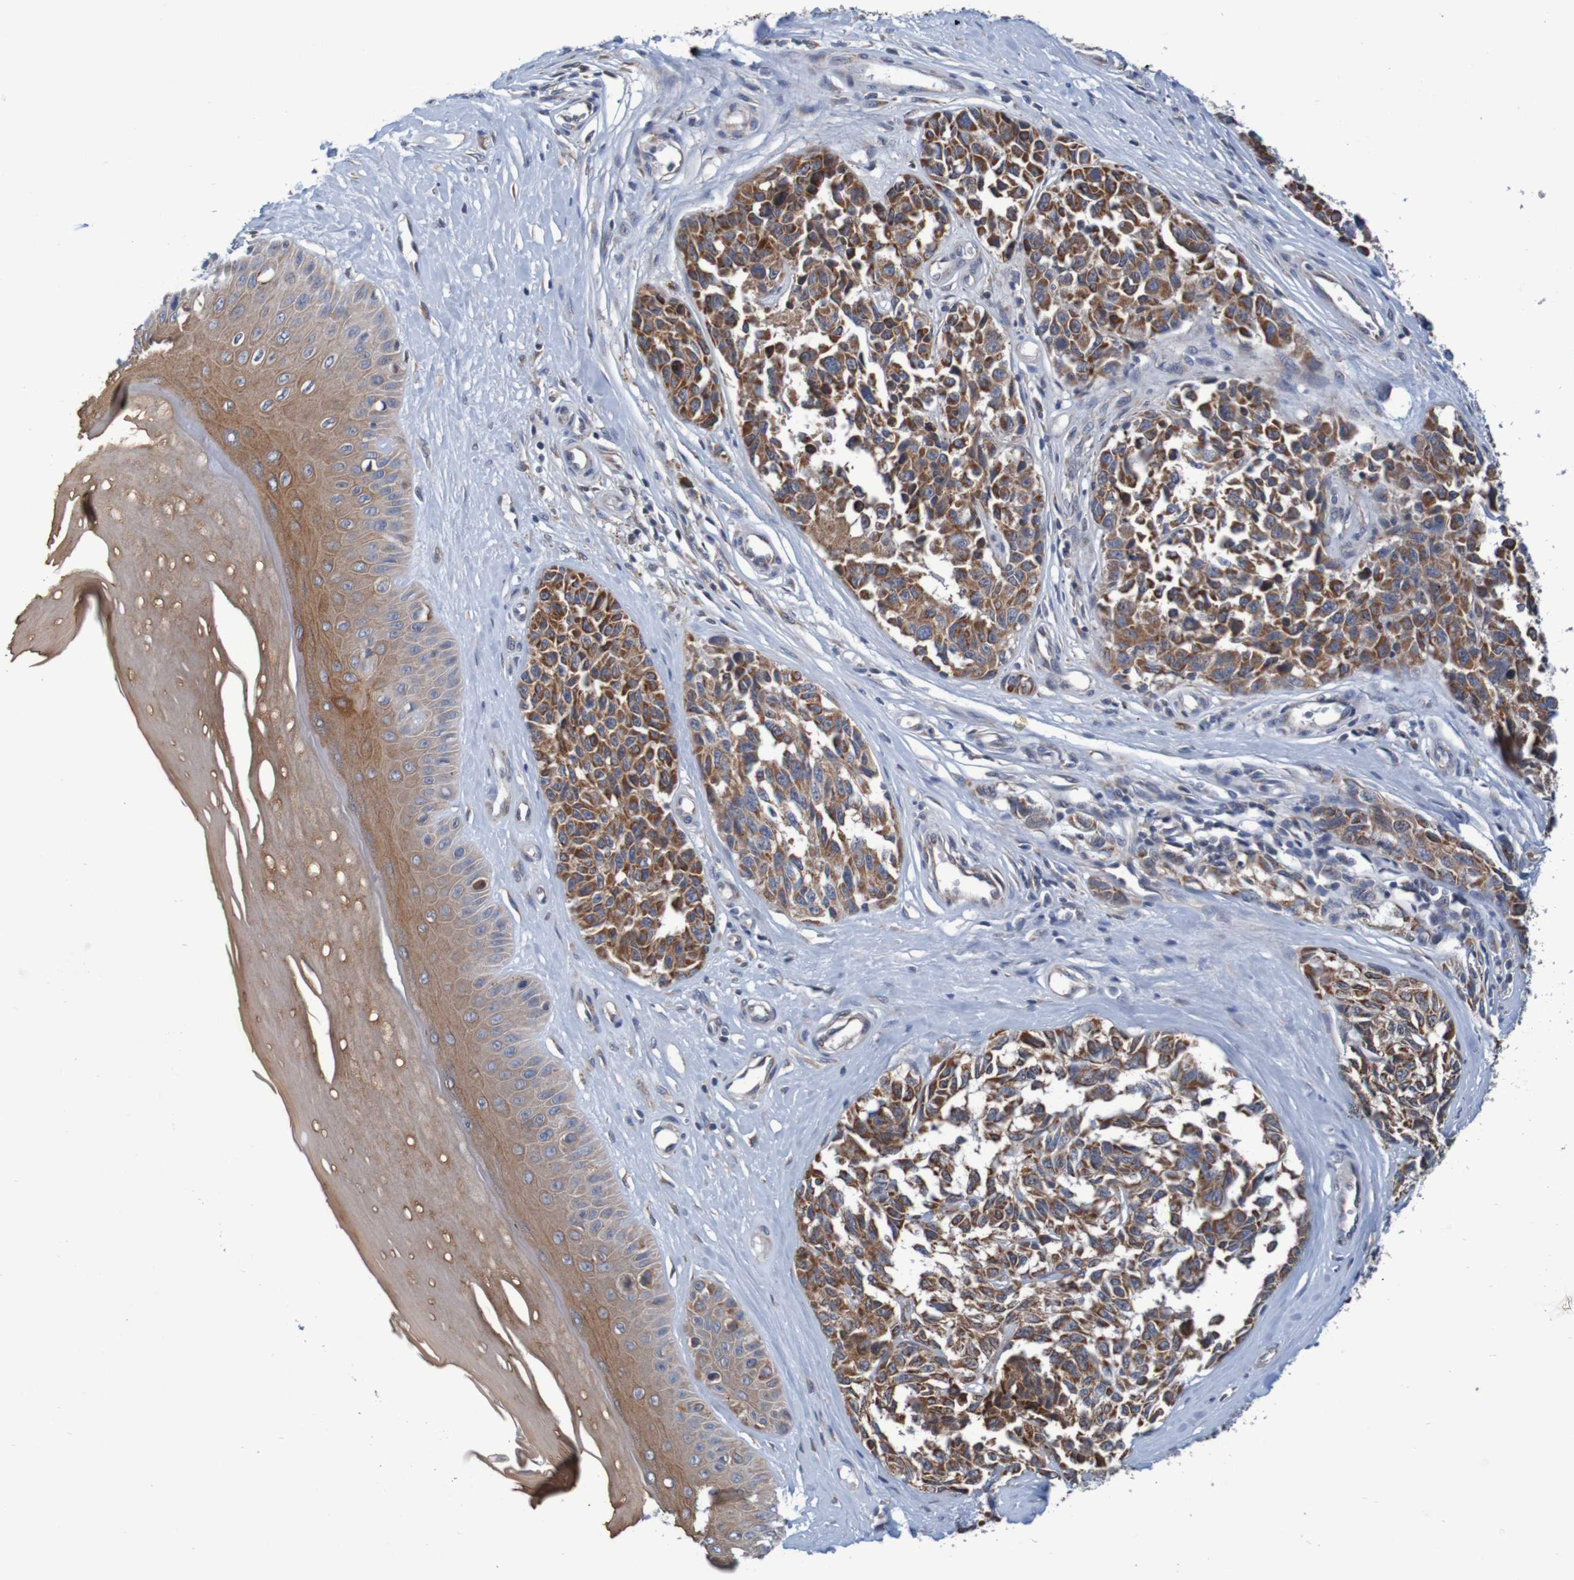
{"staining": {"intensity": "strong", "quantity": ">75%", "location": "cytoplasmic/membranous"}, "tissue": "melanoma", "cell_type": "Tumor cells", "image_type": "cancer", "snomed": [{"axis": "morphology", "description": "Malignant melanoma, NOS"}, {"axis": "topography", "description": "Skin"}], "caption": "Protein expression analysis of melanoma demonstrates strong cytoplasmic/membranous expression in about >75% of tumor cells.", "gene": "CLDN18", "patient": {"sex": "female", "age": 64}}